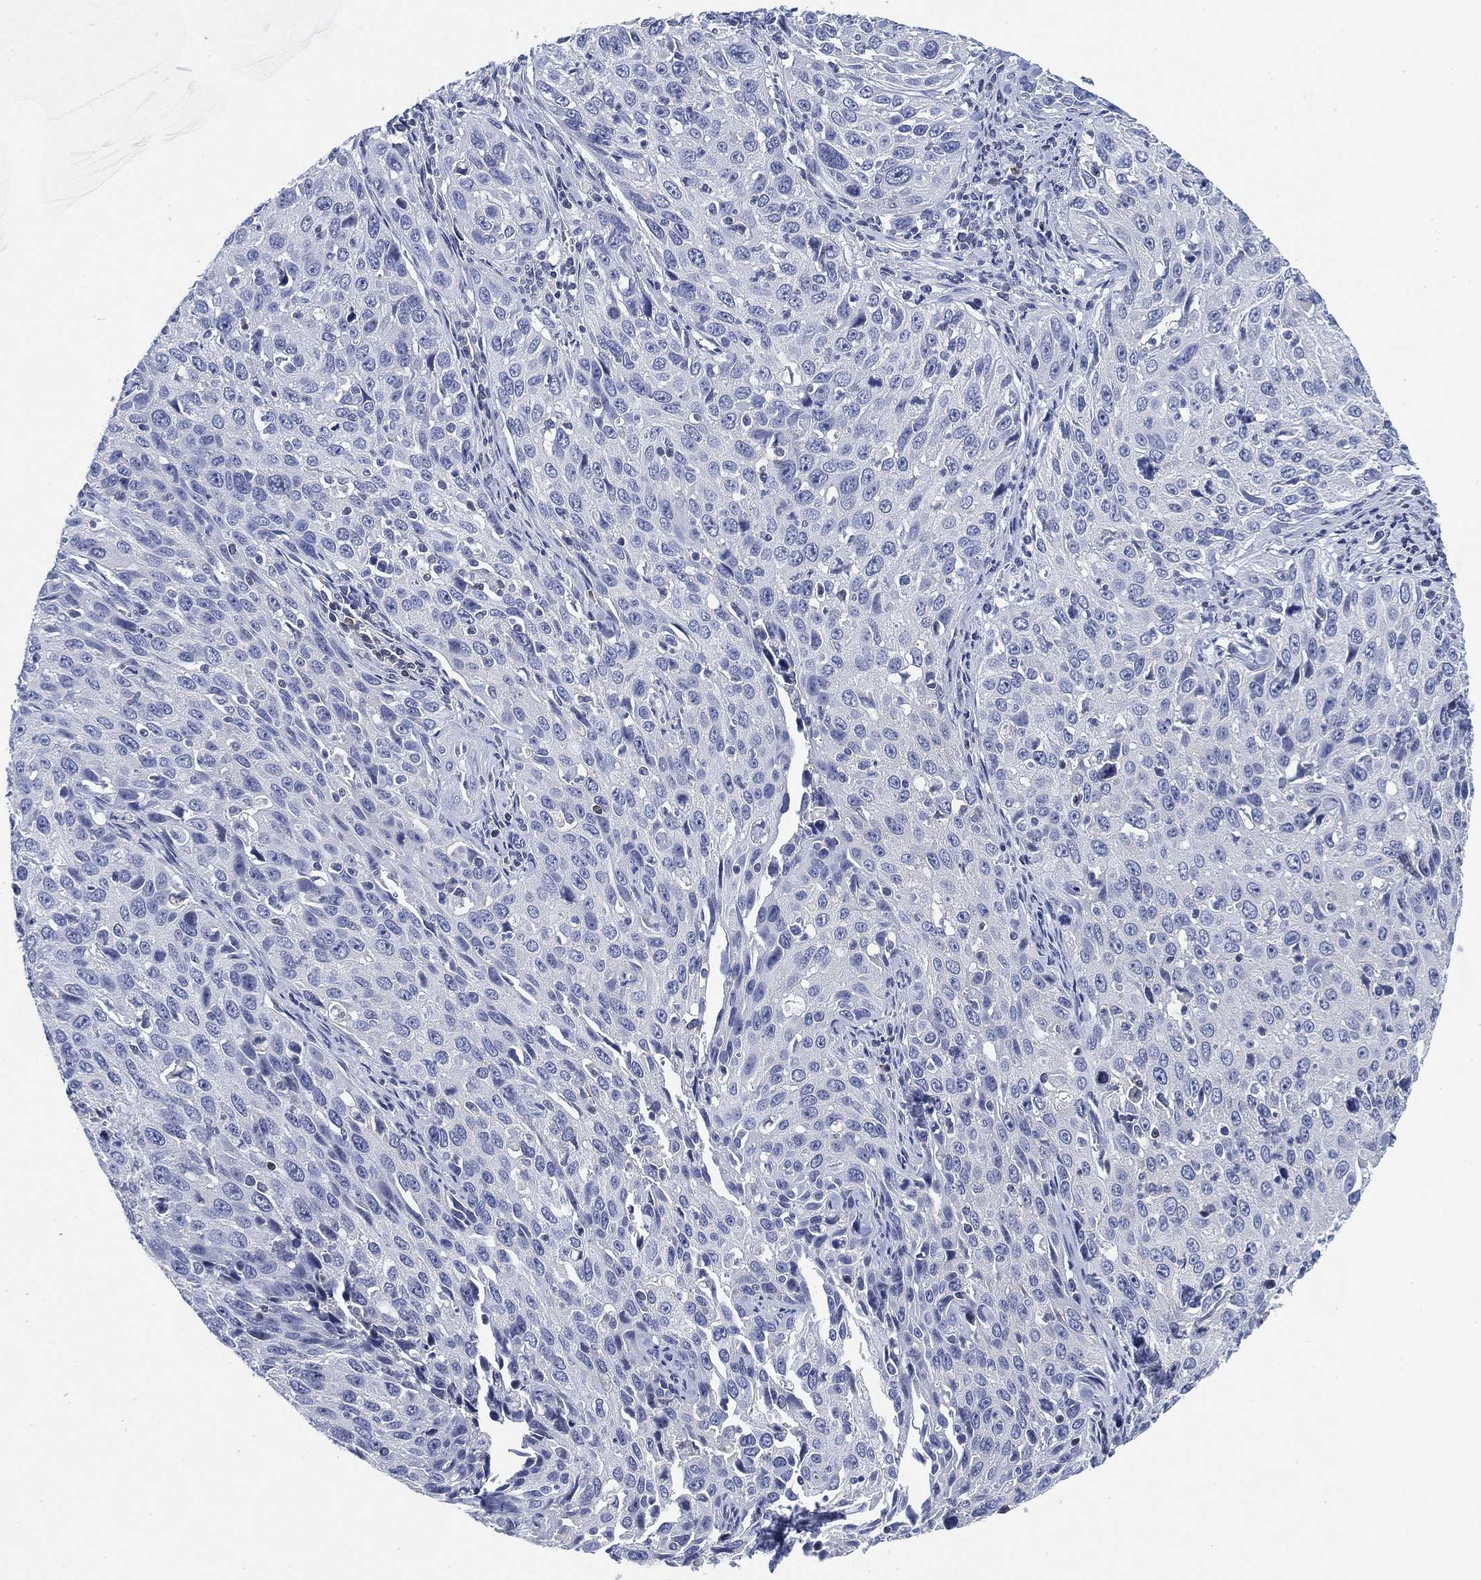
{"staining": {"intensity": "negative", "quantity": "none", "location": "none"}, "tissue": "cervical cancer", "cell_type": "Tumor cells", "image_type": "cancer", "snomed": [{"axis": "morphology", "description": "Squamous cell carcinoma, NOS"}, {"axis": "topography", "description": "Cervix"}], "caption": "Immunohistochemistry (IHC) of human squamous cell carcinoma (cervical) shows no staining in tumor cells.", "gene": "FYB1", "patient": {"sex": "female", "age": 26}}